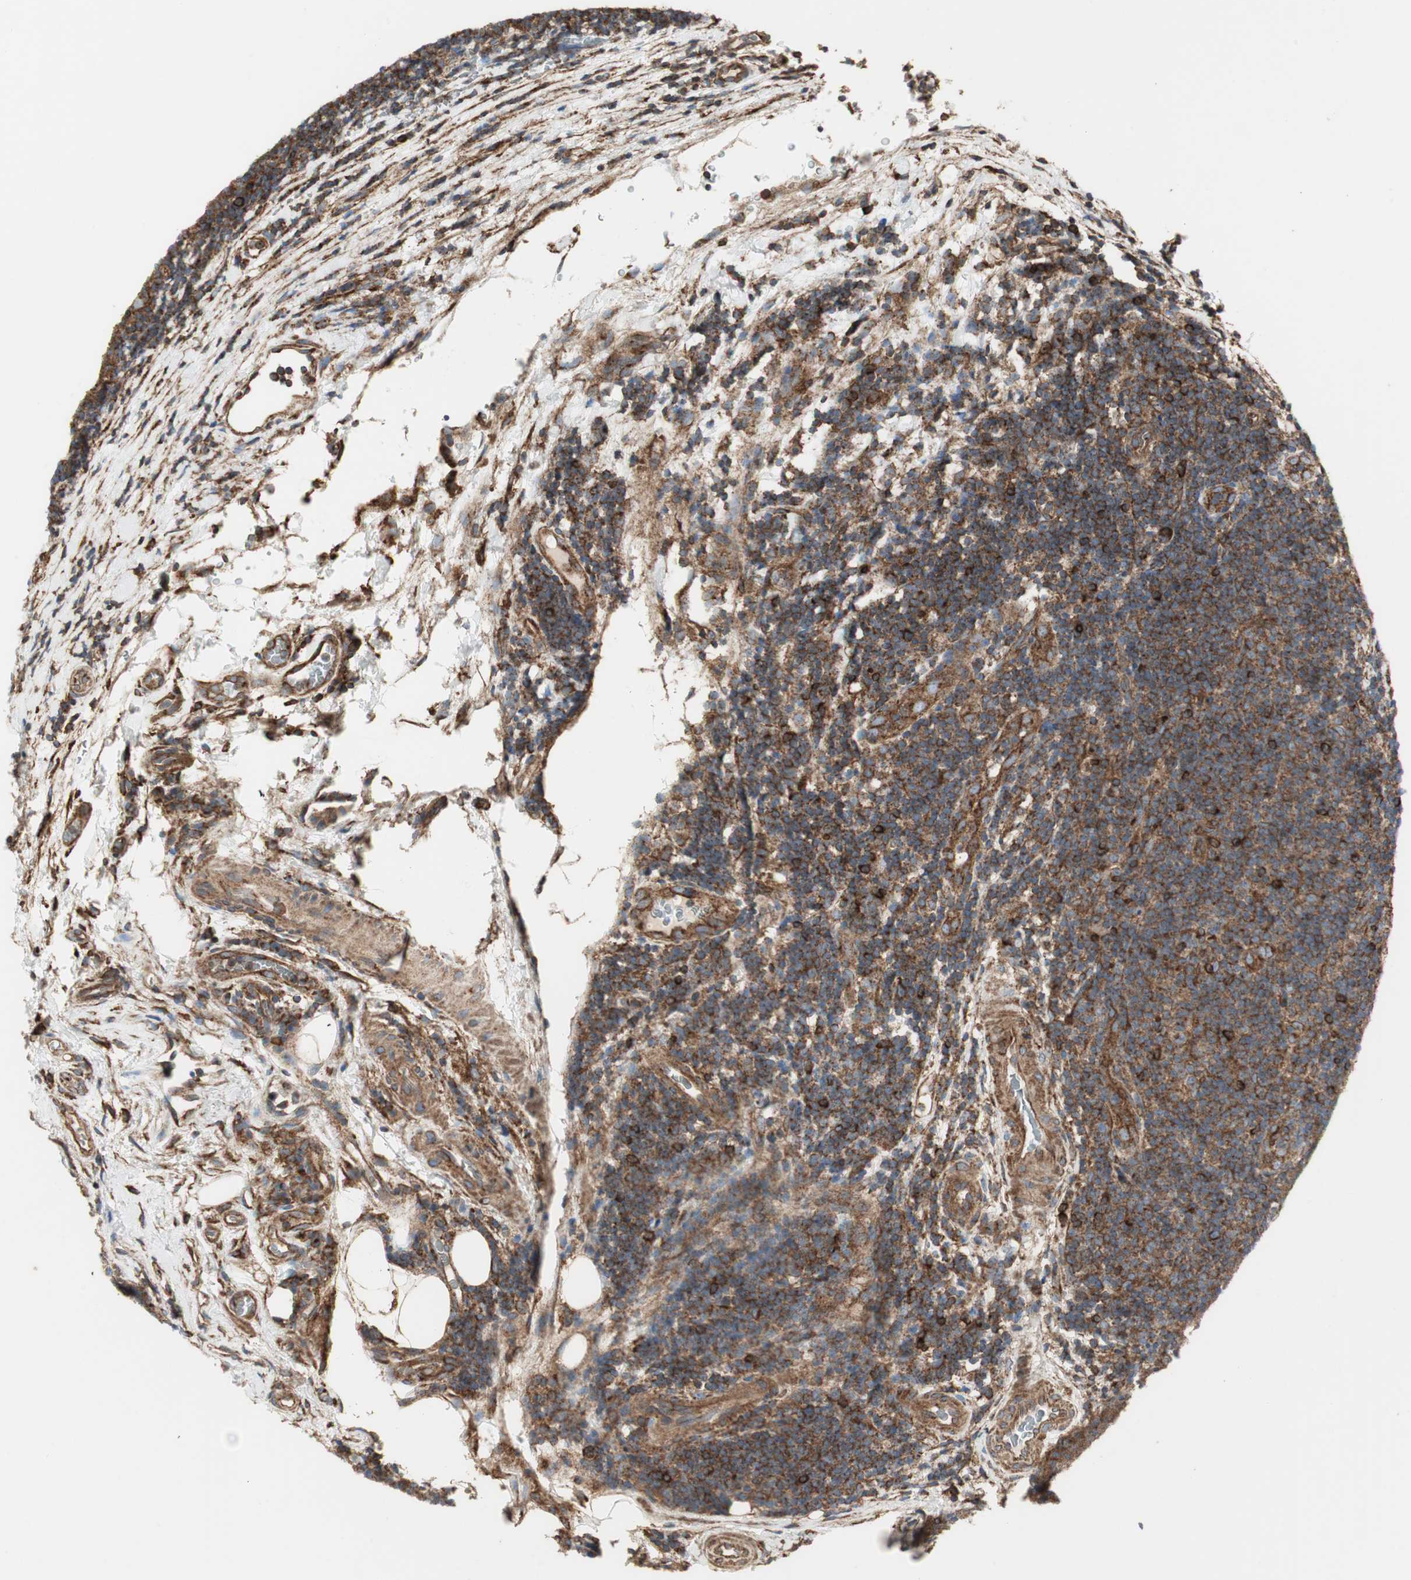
{"staining": {"intensity": "strong", "quantity": ">75%", "location": "cytoplasmic/membranous"}, "tissue": "lymphoma", "cell_type": "Tumor cells", "image_type": "cancer", "snomed": [{"axis": "morphology", "description": "Malignant lymphoma, non-Hodgkin's type, Low grade"}, {"axis": "topography", "description": "Lymph node"}], "caption": "Protein staining of lymphoma tissue displays strong cytoplasmic/membranous positivity in approximately >75% of tumor cells. (brown staining indicates protein expression, while blue staining denotes nuclei).", "gene": "H6PD", "patient": {"sex": "male", "age": 83}}